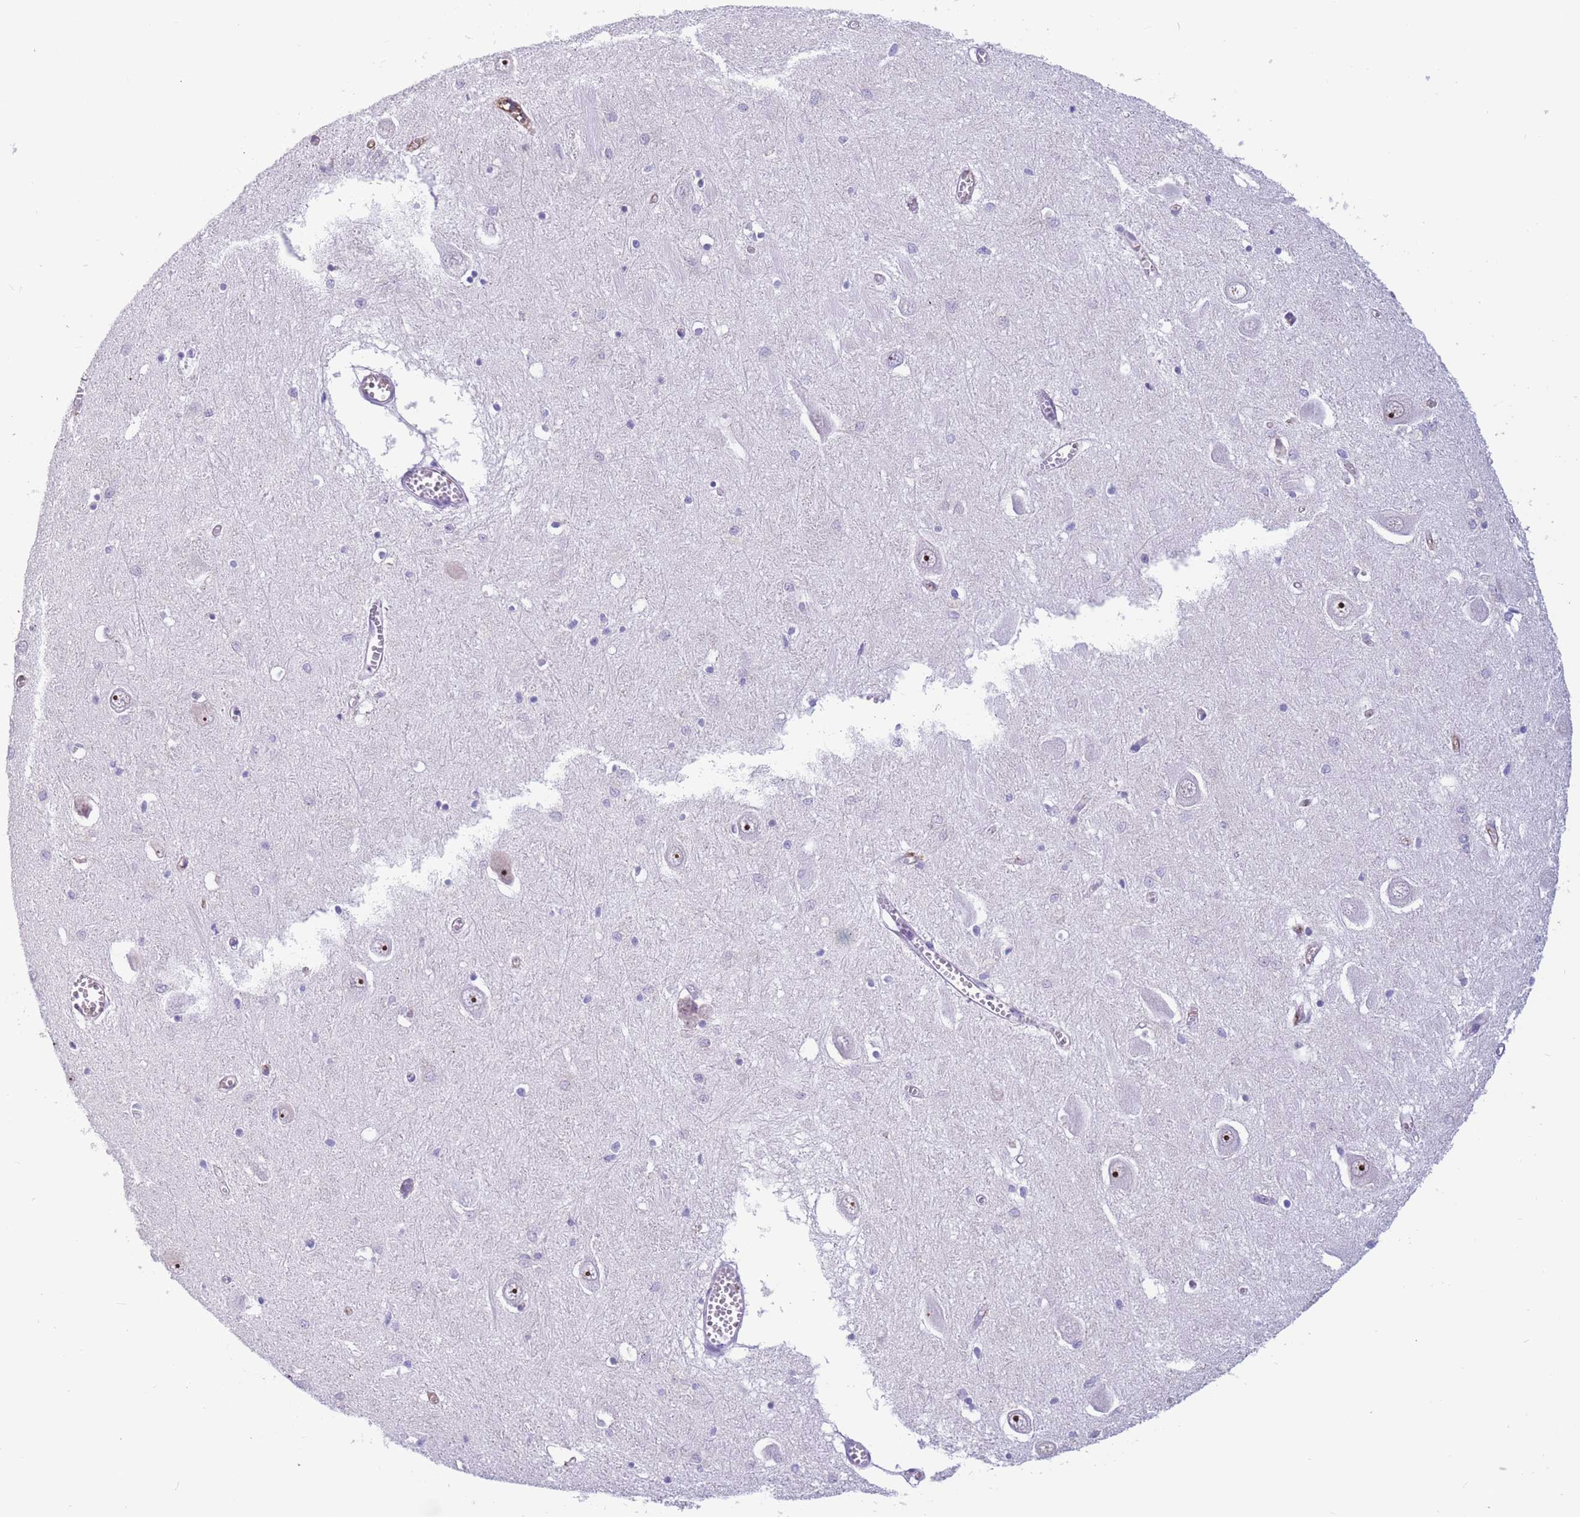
{"staining": {"intensity": "negative", "quantity": "none", "location": "none"}, "tissue": "hippocampus", "cell_type": "Glial cells", "image_type": "normal", "snomed": [{"axis": "morphology", "description": "Normal tissue, NOS"}, {"axis": "topography", "description": "Hippocampus"}], "caption": "IHC of normal human hippocampus demonstrates no expression in glial cells. (DAB (3,3'-diaminobenzidine) immunohistochemistry with hematoxylin counter stain).", "gene": "BOP1", "patient": {"sex": "male", "age": 70}}